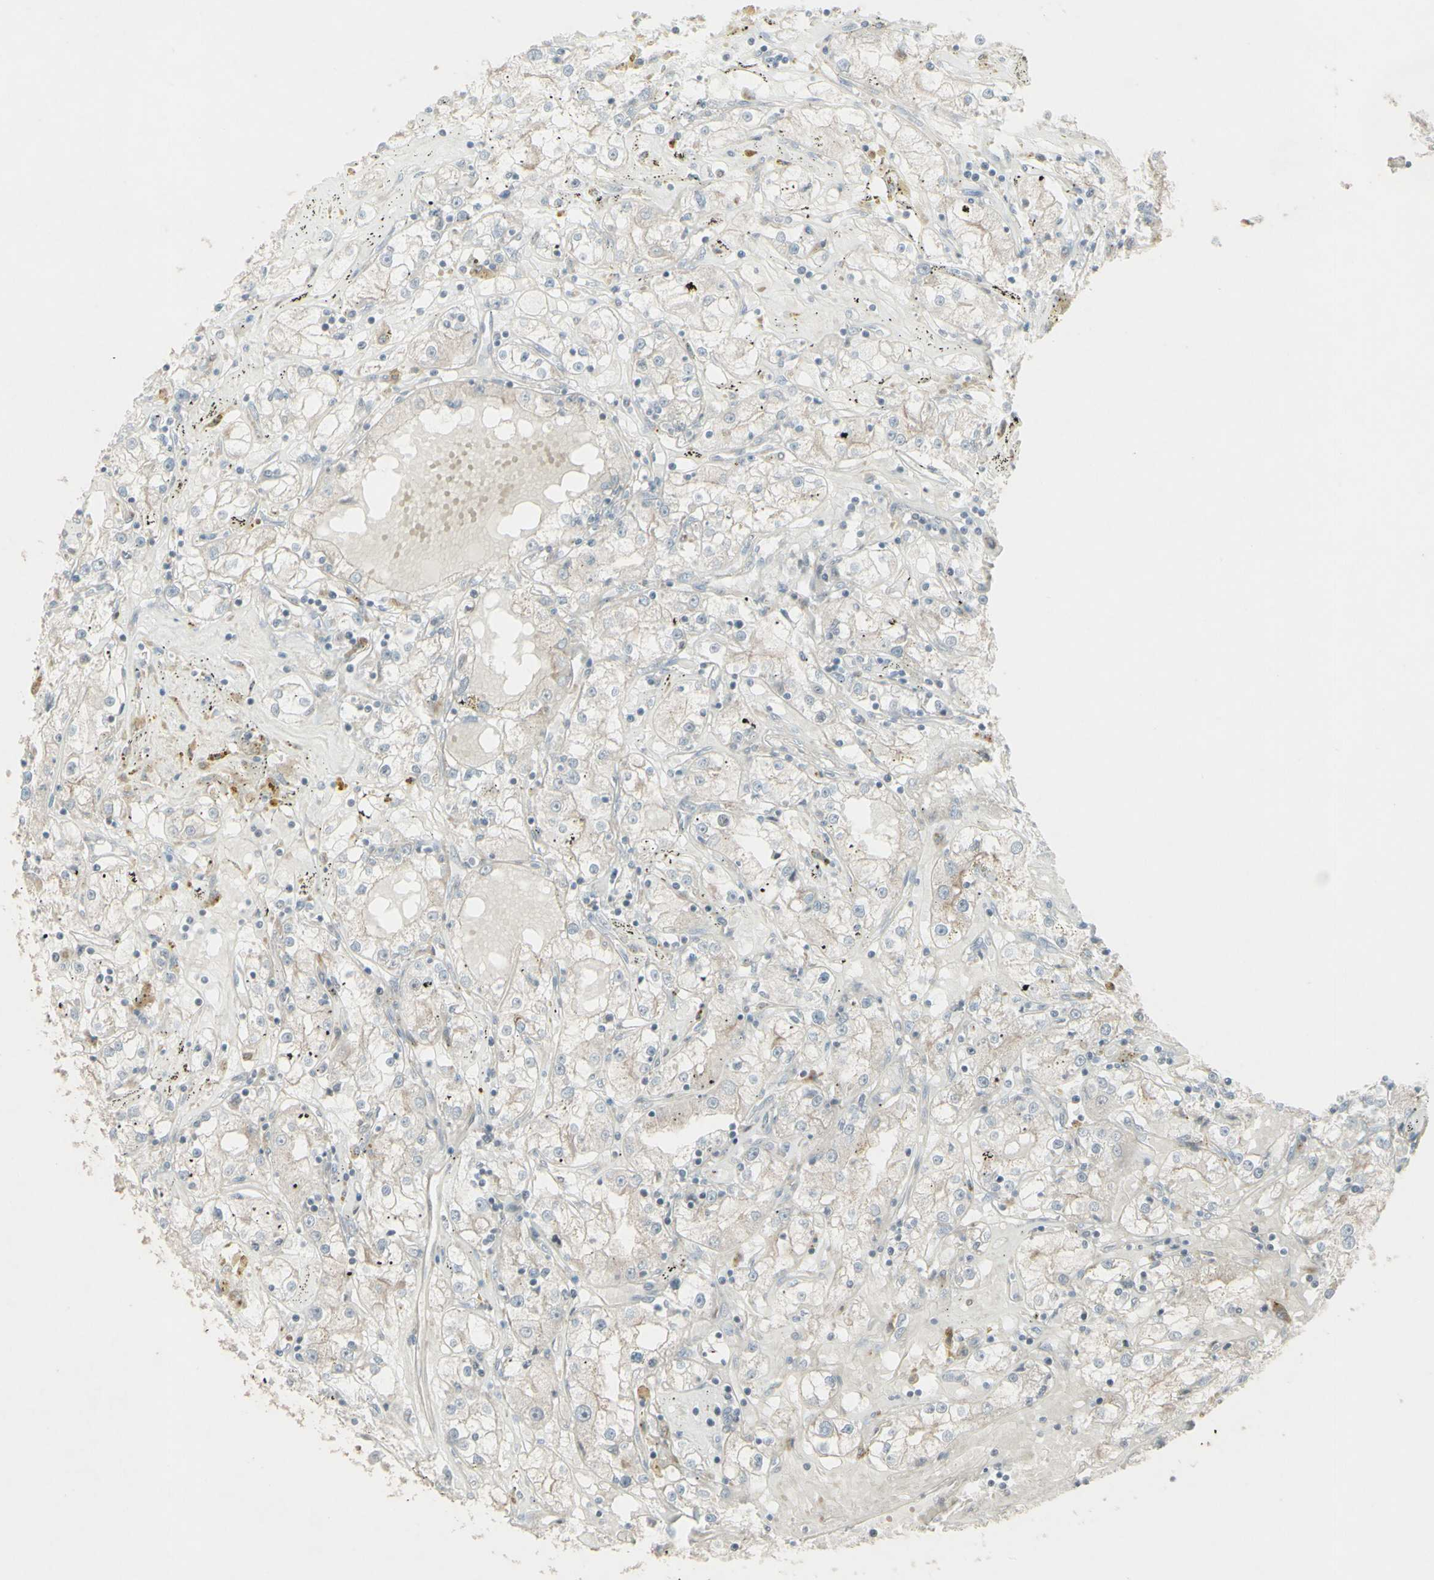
{"staining": {"intensity": "negative", "quantity": "none", "location": "none"}, "tissue": "renal cancer", "cell_type": "Tumor cells", "image_type": "cancer", "snomed": [{"axis": "morphology", "description": "Adenocarcinoma, NOS"}, {"axis": "topography", "description": "Kidney"}], "caption": "An immunohistochemistry (IHC) photomicrograph of renal adenocarcinoma is shown. There is no staining in tumor cells of renal adenocarcinoma. Nuclei are stained in blue.", "gene": "GMNN", "patient": {"sex": "male", "age": 56}}